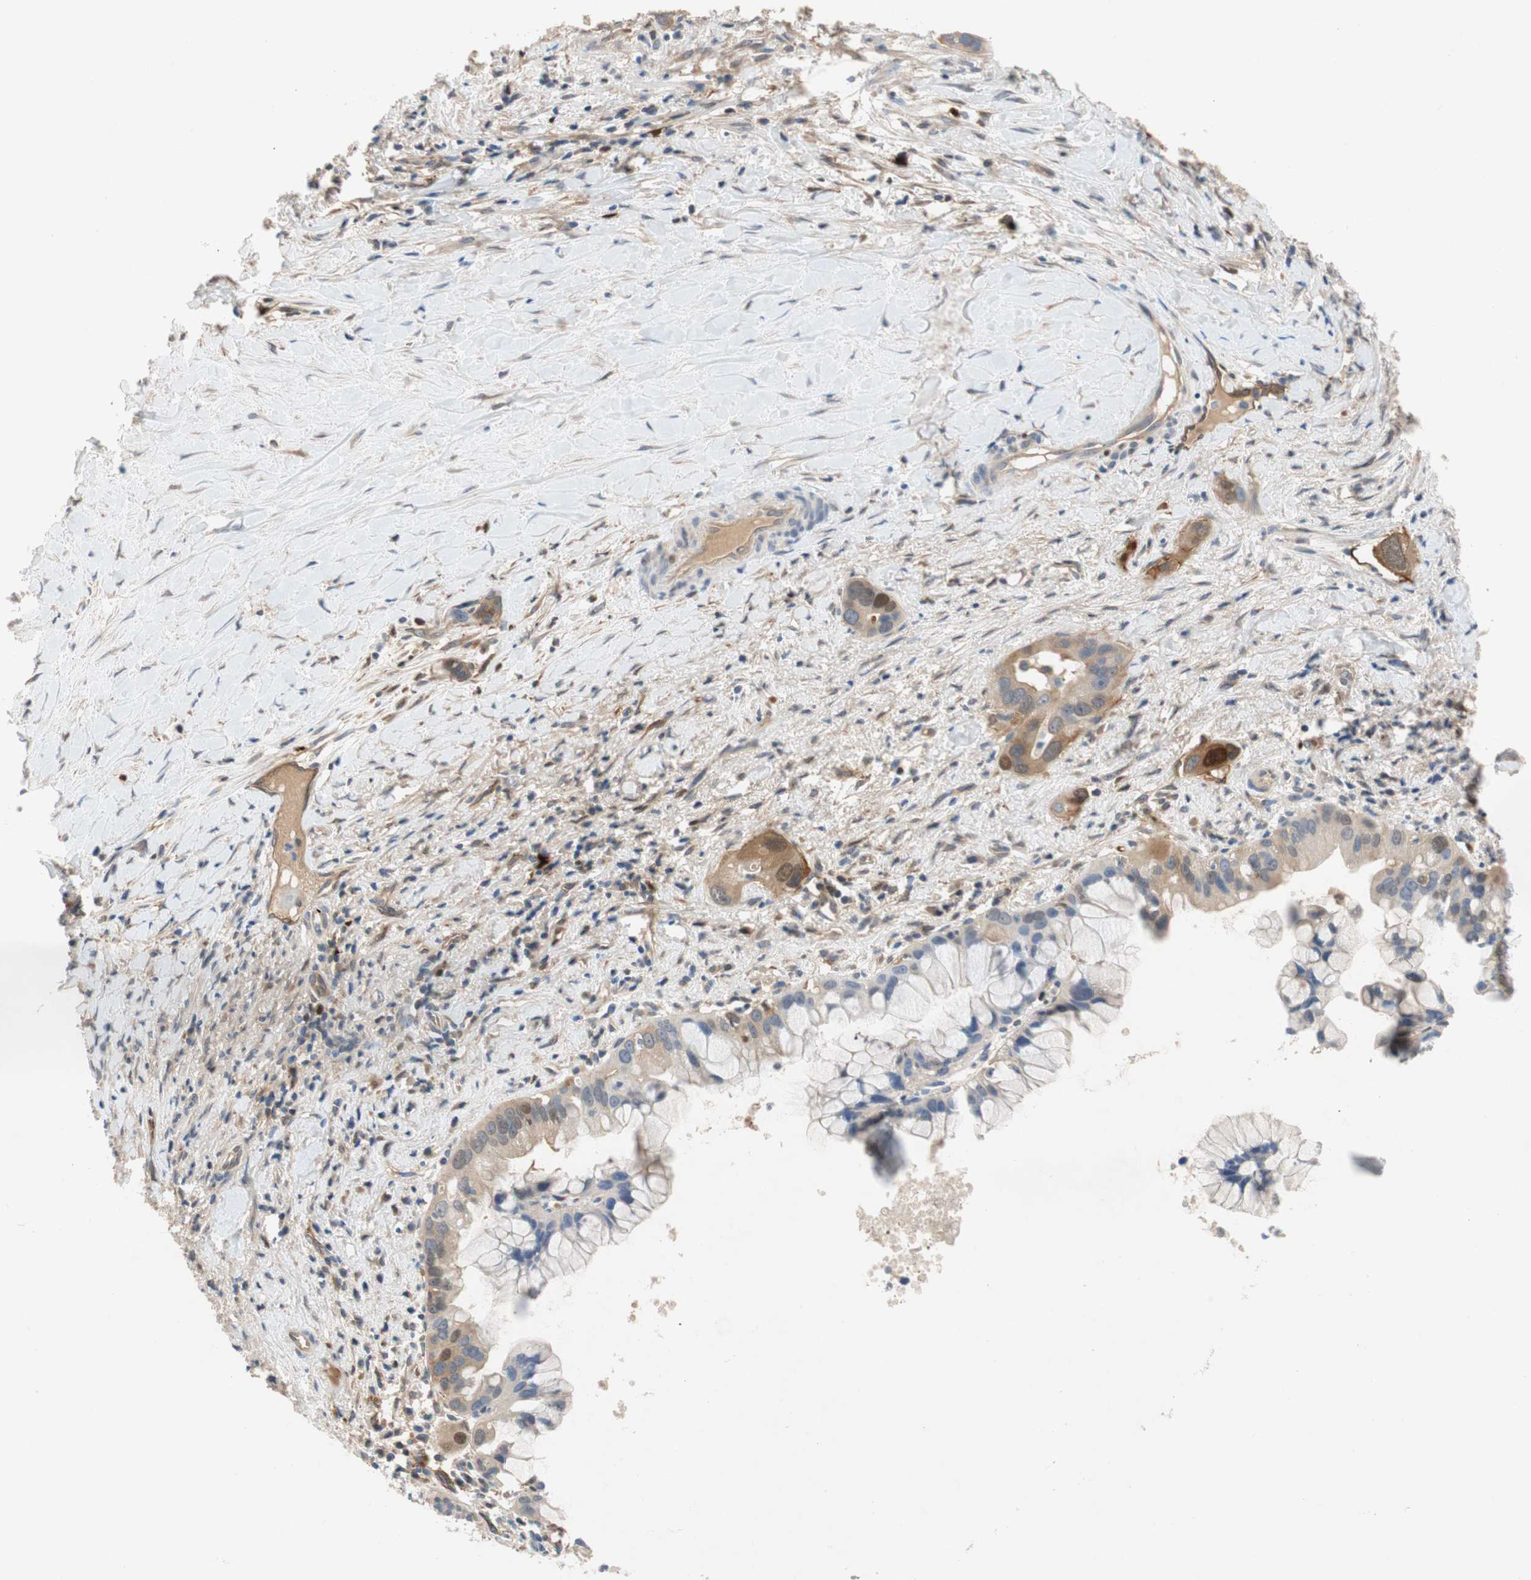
{"staining": {"intensity": "weak", "quantity": "25%-75%", "location": "cytoplasmic/membranous"}, "tissue": "liver cancer", "cell_type": "Tumor cells", "image_type": "cancer", "snomed": [{"axis": "morphology", "description": "Cholangiocarcinoma"}, {"axis": "topography", "description": "Liver"}], "caption": "Liver cancer was stained to show a protein in brown. There is low levels of weak cytoplasmic/membranous staining in approximately 25%-75% of tumor cells.", "gene": "RELB", "patient": {"sex": "female", "age": 65}}